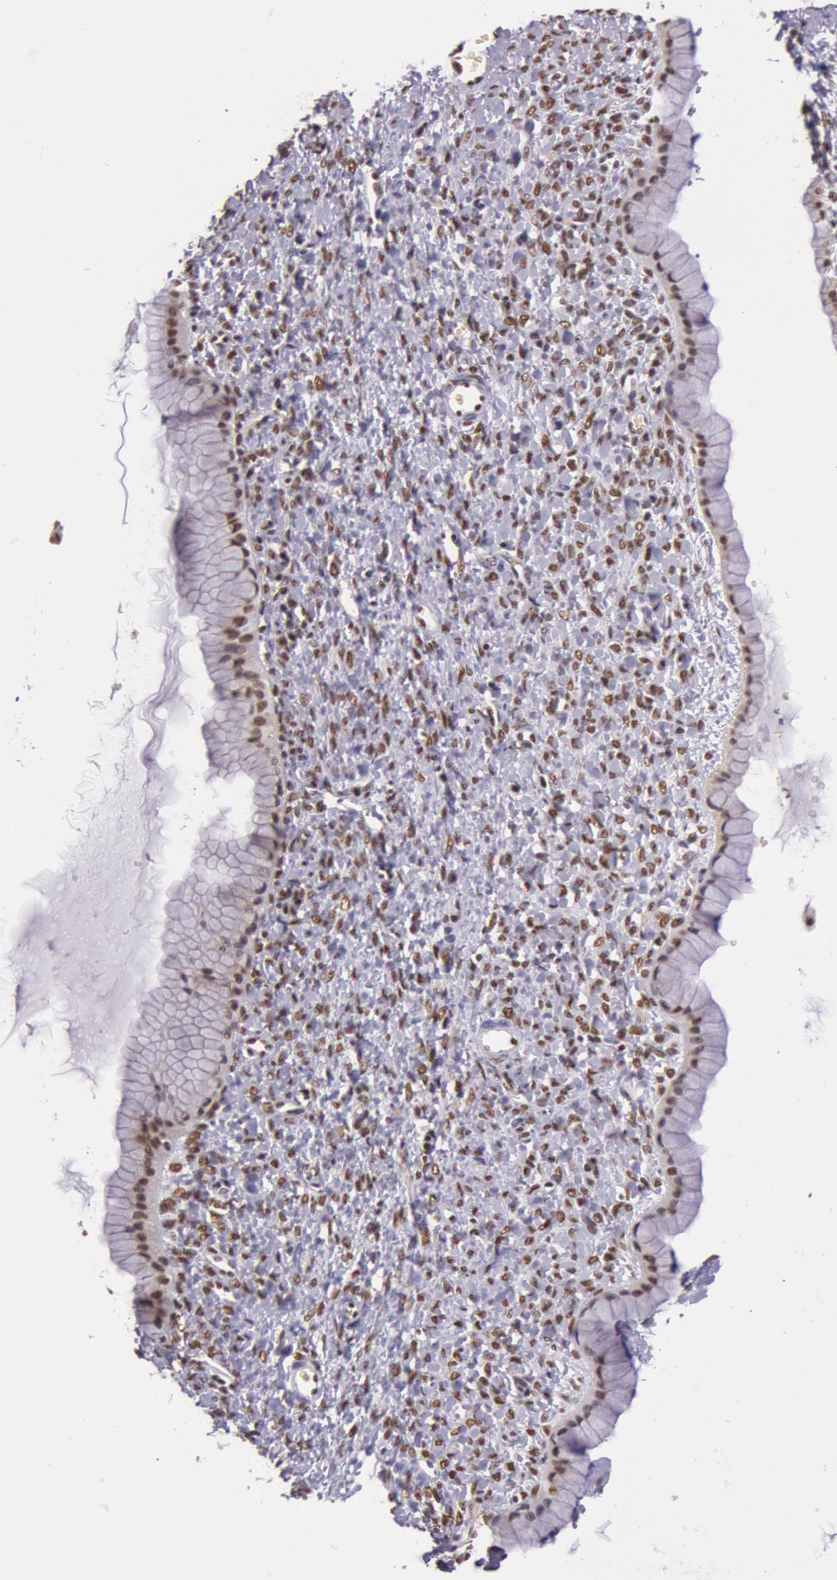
{"staining": {"intensity": "strong", "quantity": ">75%", "location": "nuclear"}, "tissue": "ovarian cancer", "cell_type": "Tumor cells", "image_type": "cancer", "snomed": [{"axis": "morphology", "description": "Cystadenocarcinoma, mucinous, NOS"}, {"axis": "topography", "description": "Ovary"}], "caption": "Strong nuclear staining for a protein is present in about >75% of tumor cells of ovarian mucinous cystadenocarcinoma using immunohistochemistry (IHC).", "gene": "NBN", "patient": {"sex": "female", "age": 25}}